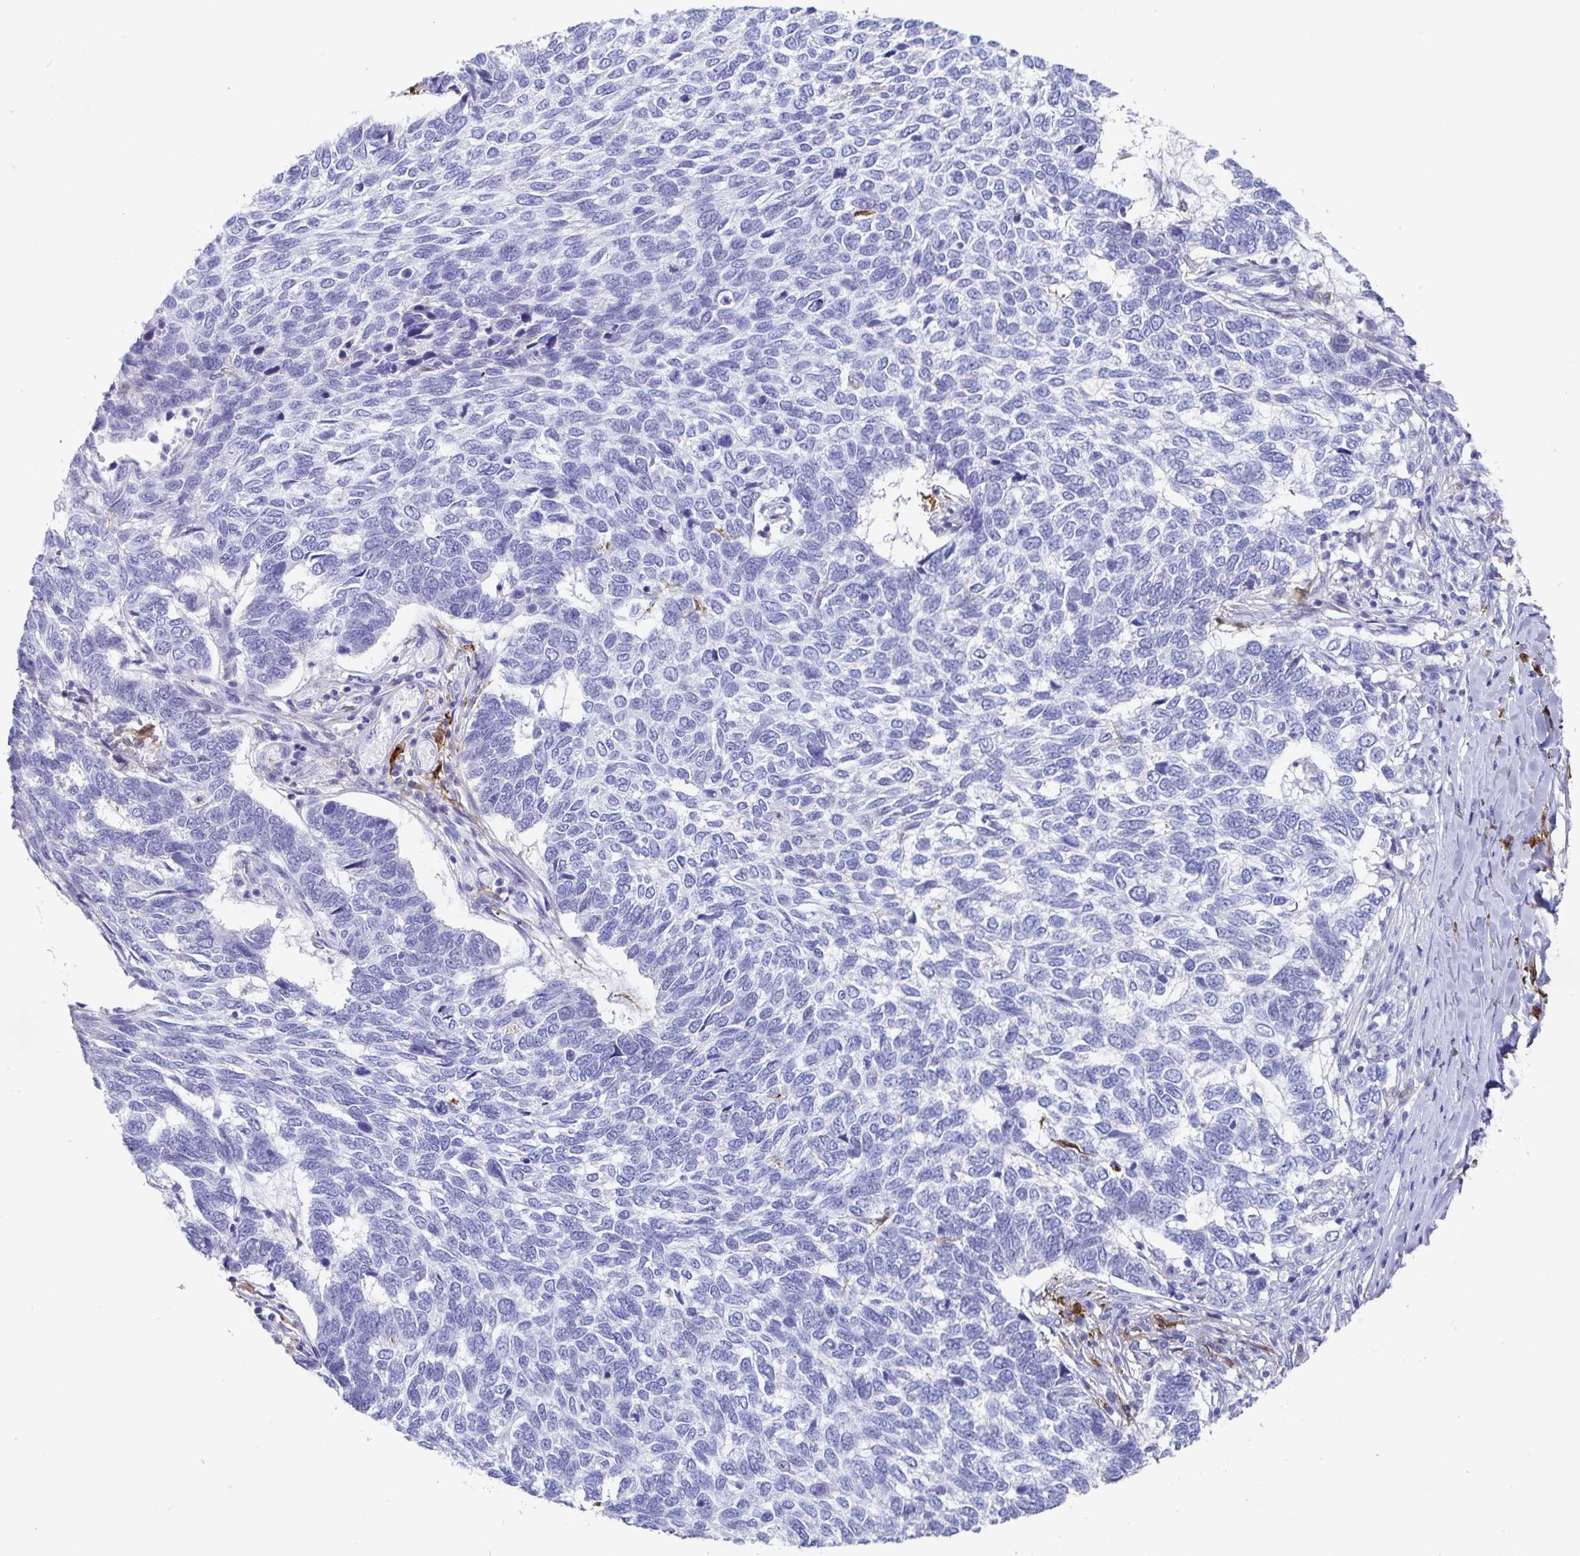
{"staining": {"intensity": "negative", "quantity": "none", "location": "none"}, "tissue": "skin cancer", "cell_type": "Tumor cells", "image_type": "cancer", "snomed": [{"axis": "morphology", "description": "Basal cell carcinoma"}, {"axis": "topography", "description": "Skin"}], "caption": "Basal cell carcinoma (skin) stained for a protein using immunohistochemistry (IHC) reveals no expression tumor cells.", "gene": "OR2A4", "patient": {"sex": "female", "age": 65}}